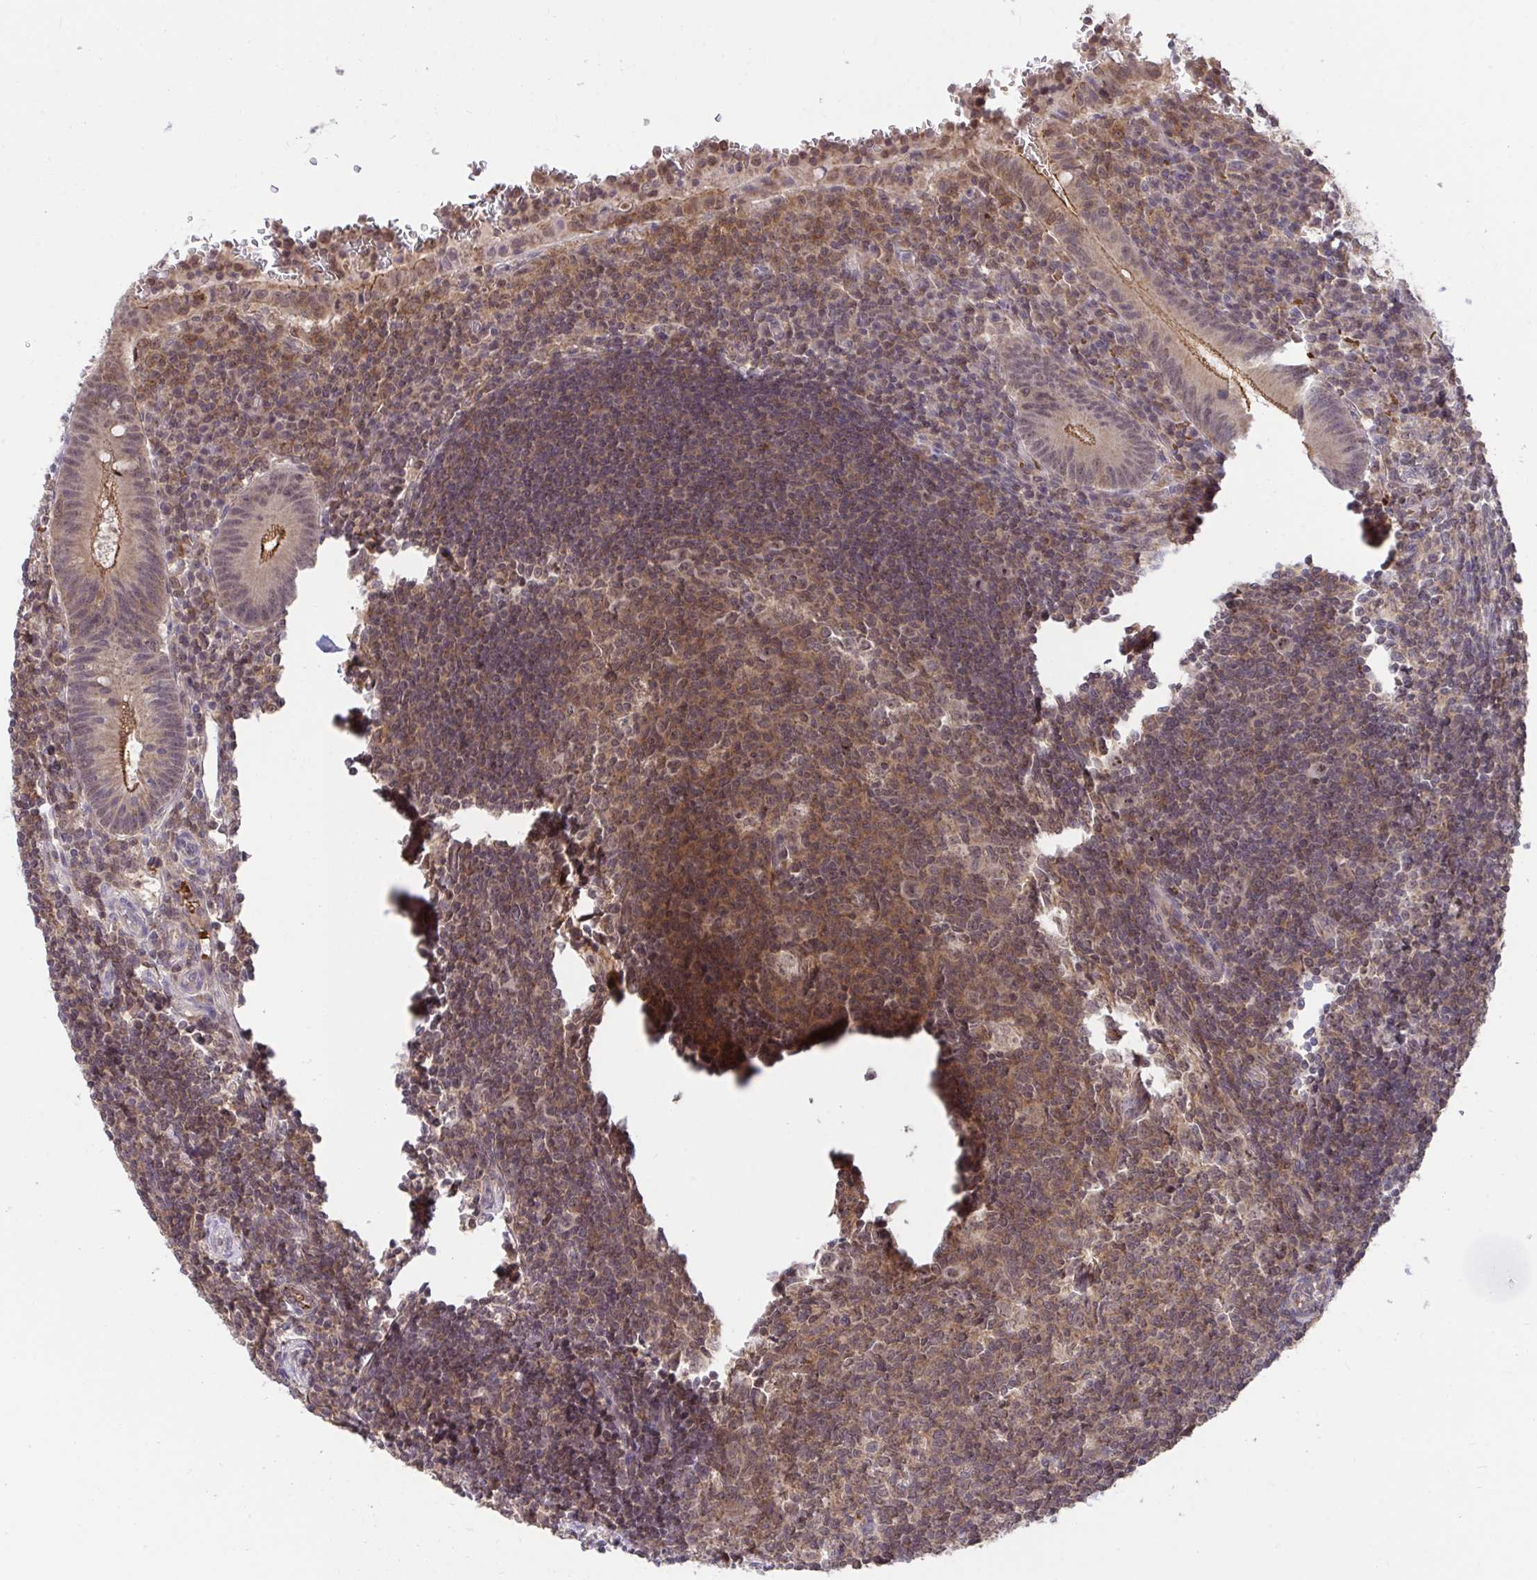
{"staining": {"intensity": "moderate", "quantity": ">75%", "location": "cytoplasmic/membranous"}, "tissue": "appendix", "cell_type": "Glandular cells", "image_type": "normal", "snomed": [{"axis": "morphology", "description": "Normal tissue, NOS"}, {"axis": "topography", "description": "Appendix"}], "caption": "About >75% of glandular cells in normal human appendix reveal moderate cytoplasmic/membranous protein positivity as visualized by brown immunohistochemical staining.", "gene": "PPP1CA", "patient": {"sex": "male", "age": 18}}